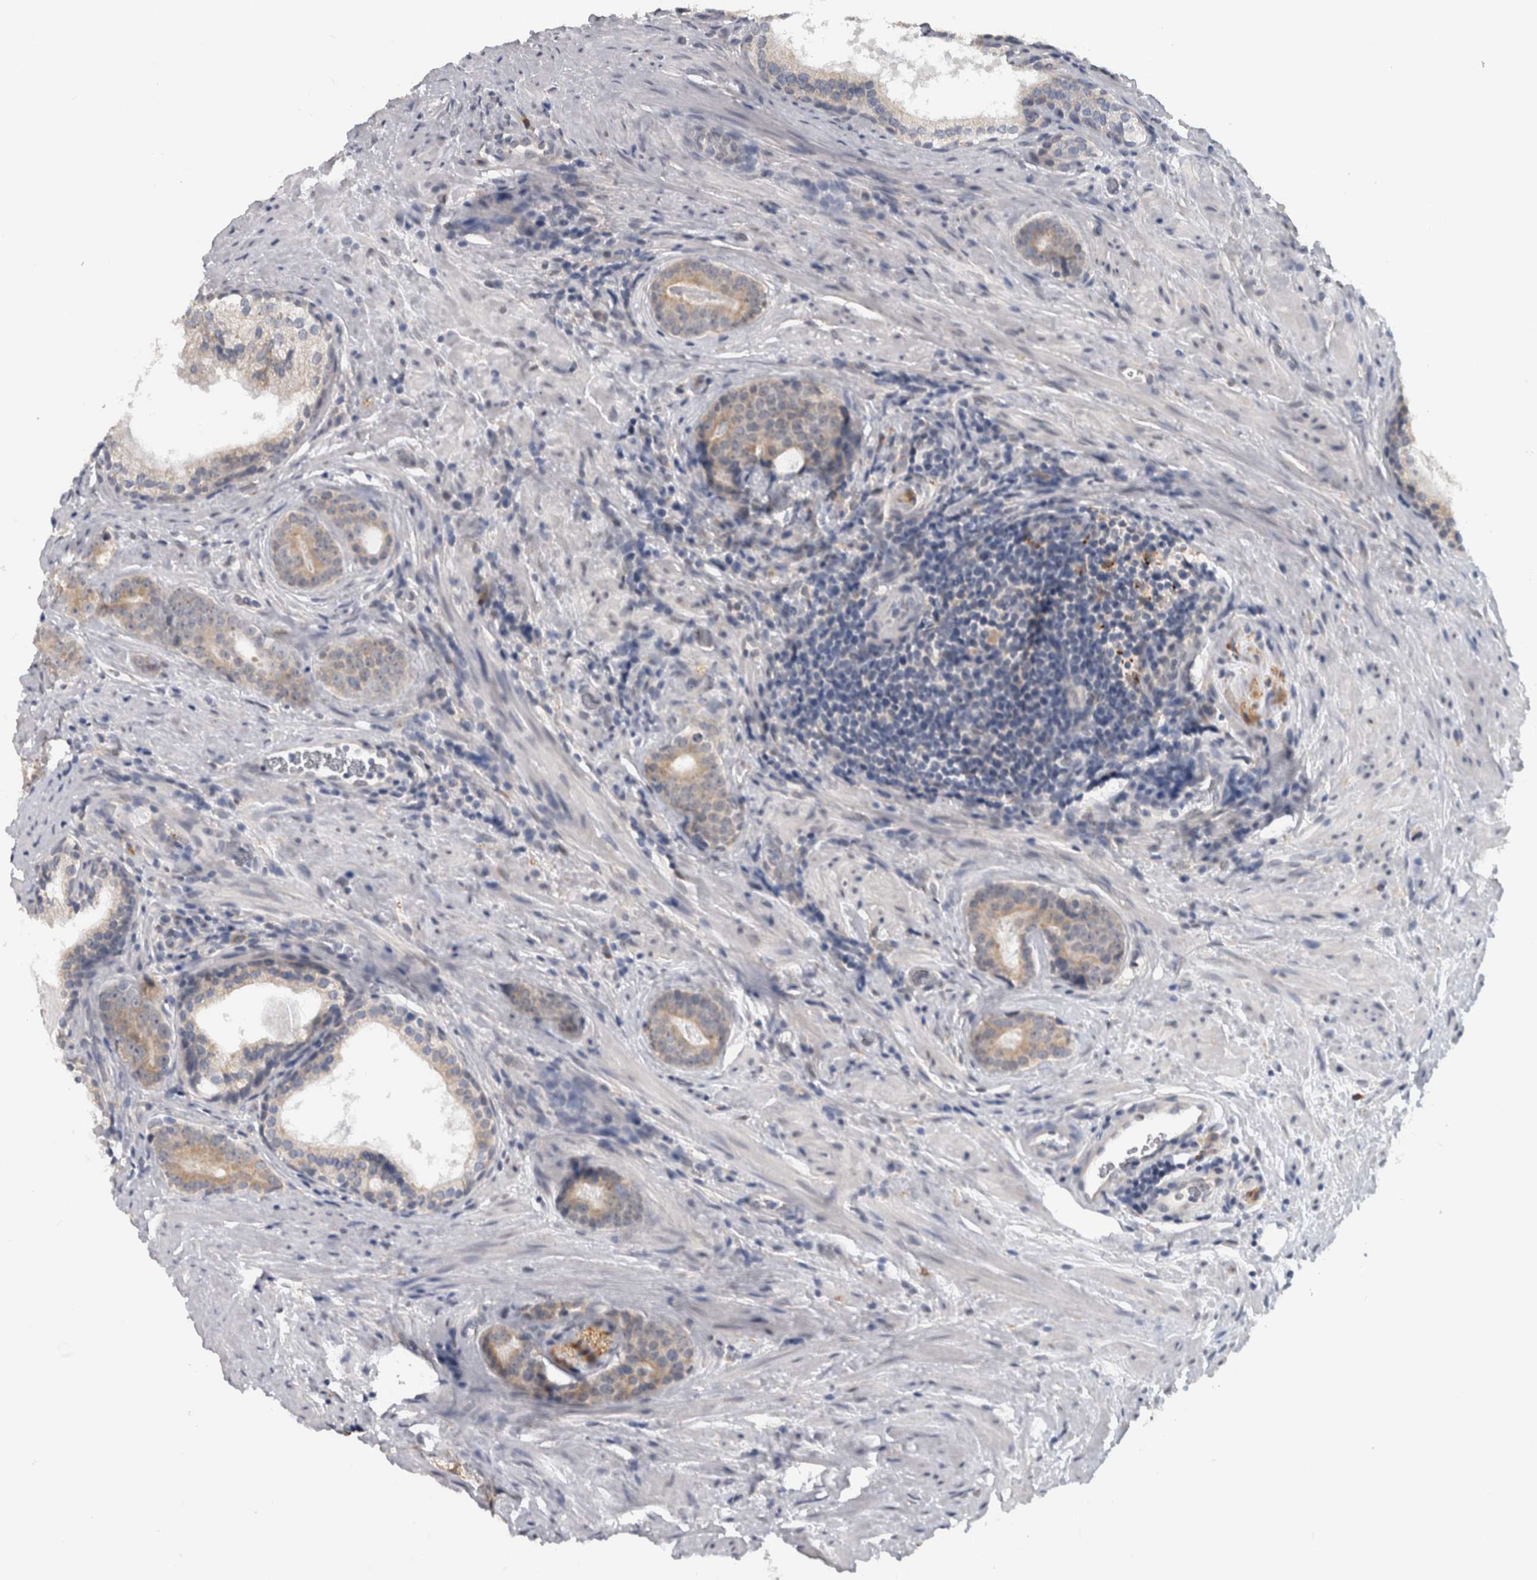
{"staining": {"intensity": "weak", "quantity": ">75%", "location": "cytoplasmic/membranous"}, "tissue": "prostate cancer", "cell_type": "Tumor cells", "image_type": "cancer", "snomed": [{"axis": "morphology", "description": "Adenocarcinoma, High grade"}, {"axis": "topography", "description": "Prostate"}], "caption": "This photomicrograph reveals prostate cancer (high-grade adenocarcinoma) stained with immunohistochemistry to label a protein in brown. The cytoplasmic/membranous of tumor cells show weak positivity for the protein. Nuclei are counter-stained blue.", "gene": "TMEM242", "patient": {"sex": "male", "age": 56}}